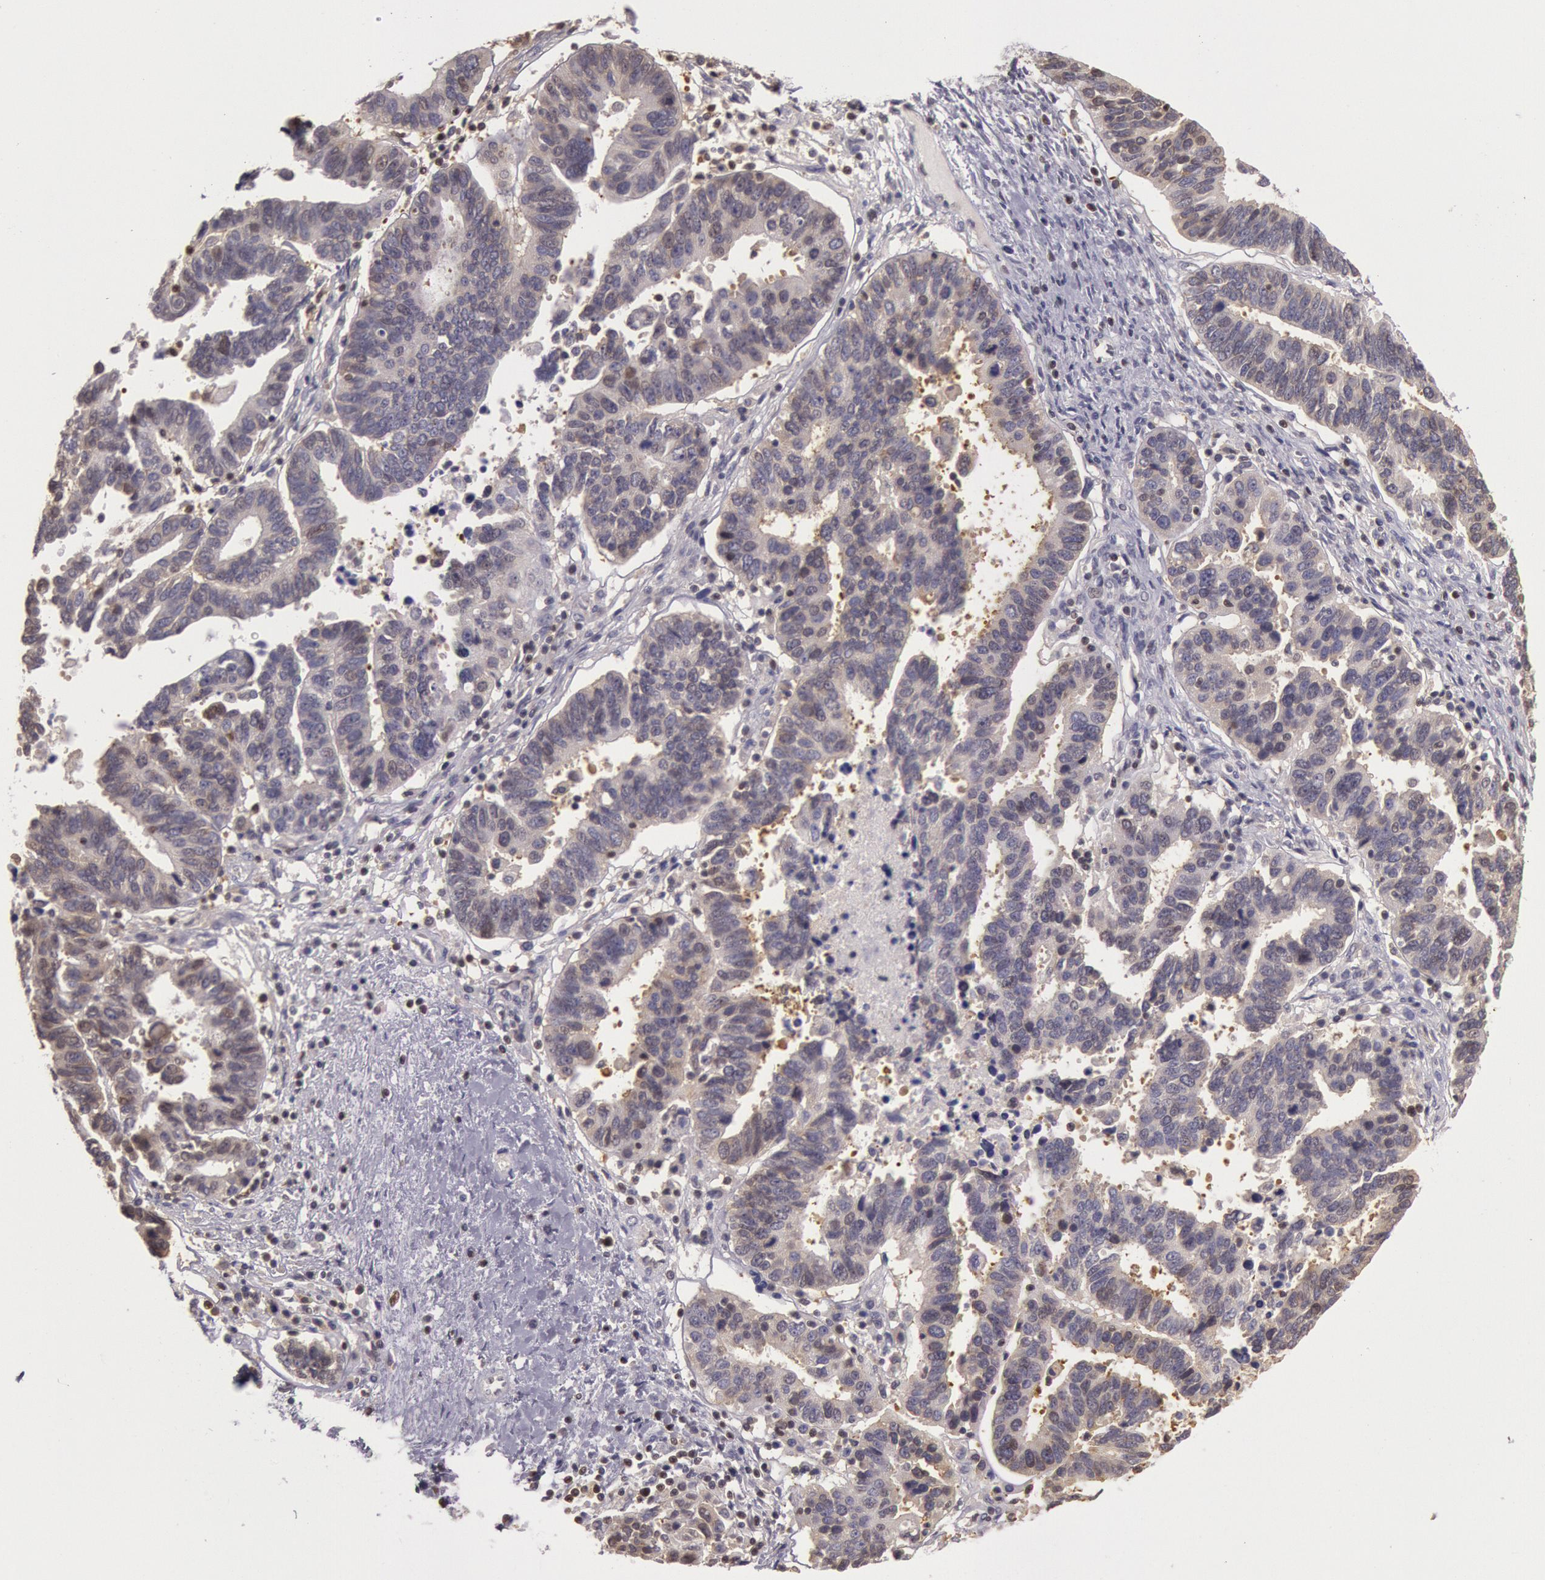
{"staining": {"intensity": "weak", "quantity": "25%-75%", "location": "cytoplasmic/membranous,nuclear"}, "tissue": "ovarian cancer", "cell_type": "Tumor cells", "image_type": "cancer", "snomed": [{"axis": "morphology", "description": "Carcinoma, endometroid"}, {"axis": "morphology", "description": "Cystadenocarcinoma, serous, NOS"}, {"axis": "topography", "description": "Ovary"}], "caption": "Ovarian cancer stained with a protein marker shows weak staining in tumor cells.", "gene": "HIF1A", "patient": {"sex": "female", "age": 45}}